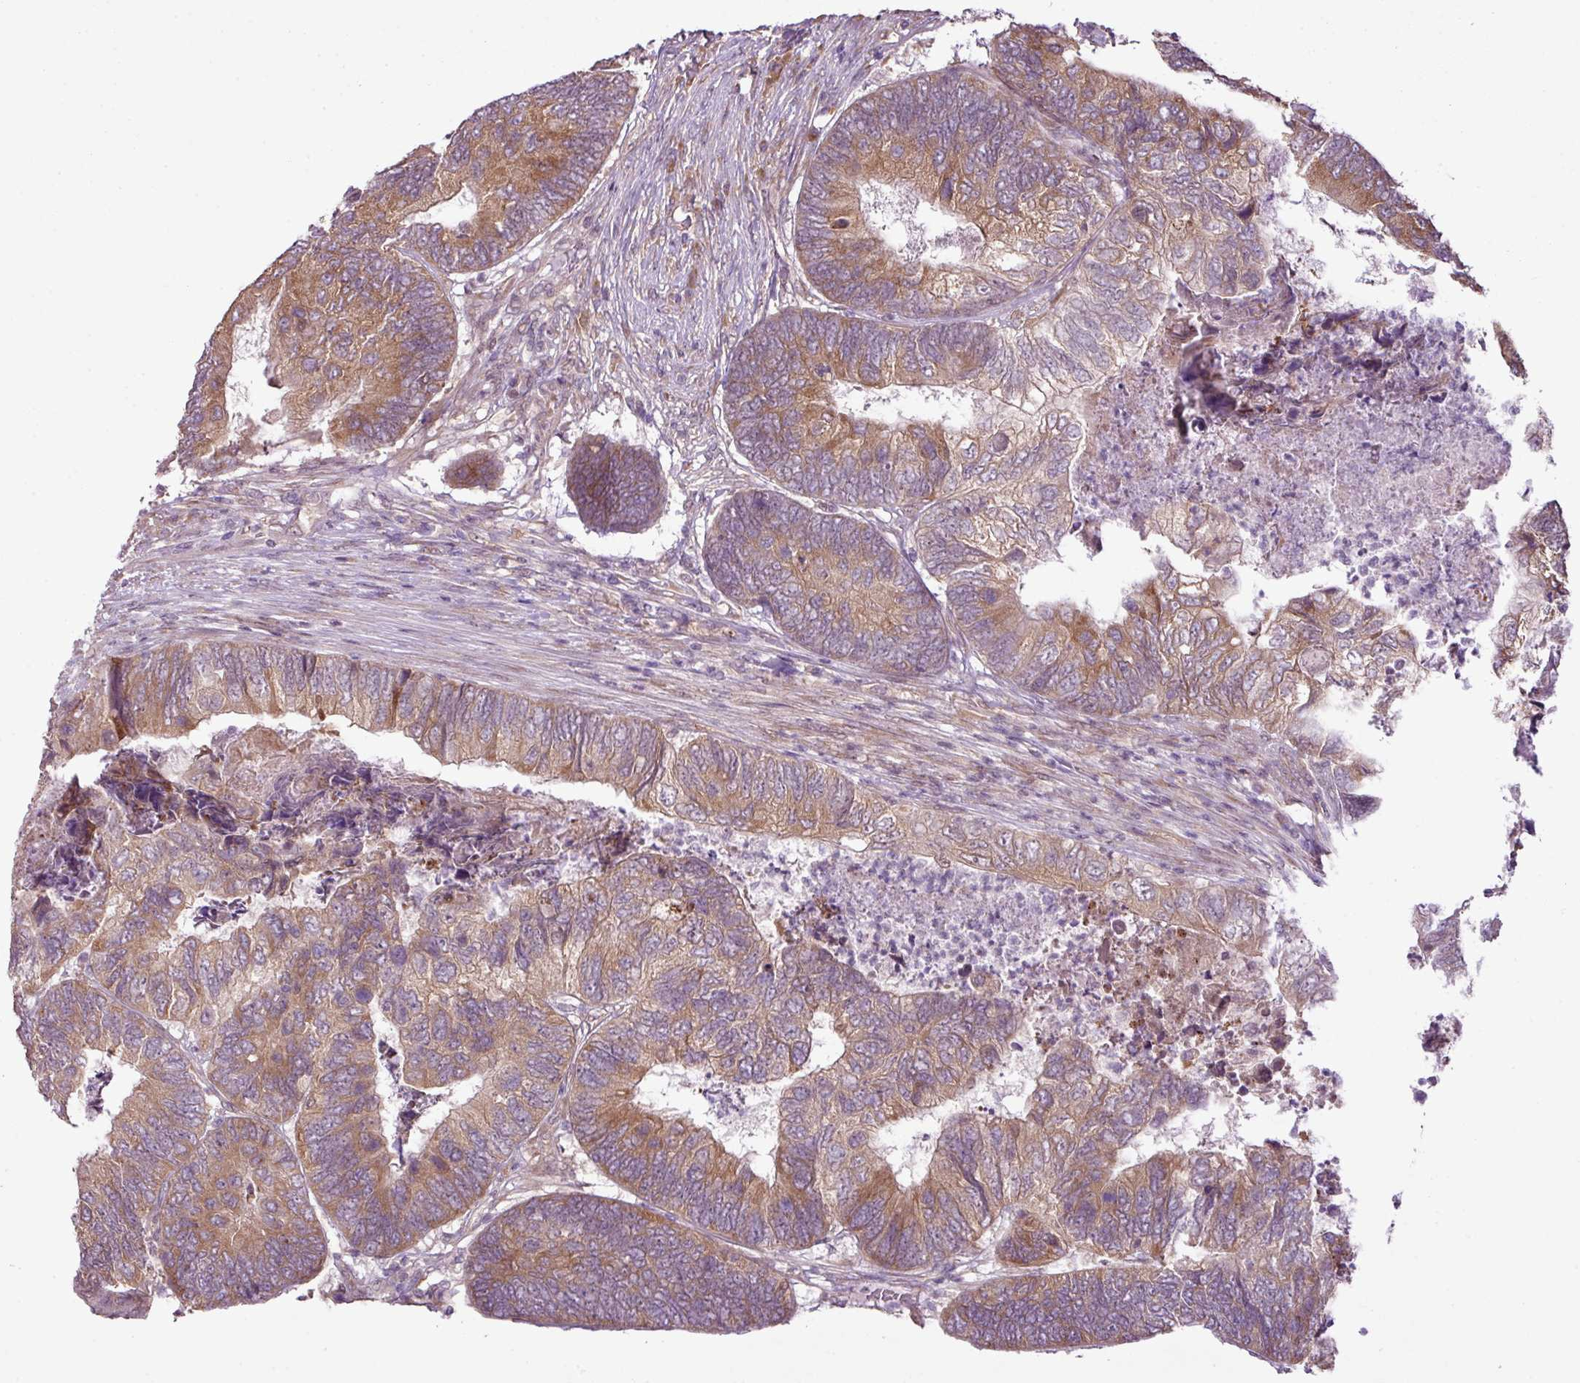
{"staining": {"intensity": "moderate", "quantity": ">75%", "location": "cytoplasmic/membranous"}, "tissue": "colorectal cancer", "cell_type": "Tumor cells", "image_type": "cancer", "snomed": [{"axis": "morphology", "description": "Adenocarcinoma, NOS"}, {"axis": "topography", "description": "Colon"}], "caption": "Protein staining shows moderate cytoplasmic/membranous positivity in about >75% of tumor cells in colorectal cancer (adenocarcinoma).", "gene": "DNAAF4", "patient": {"sex": "female", "age": 67}}